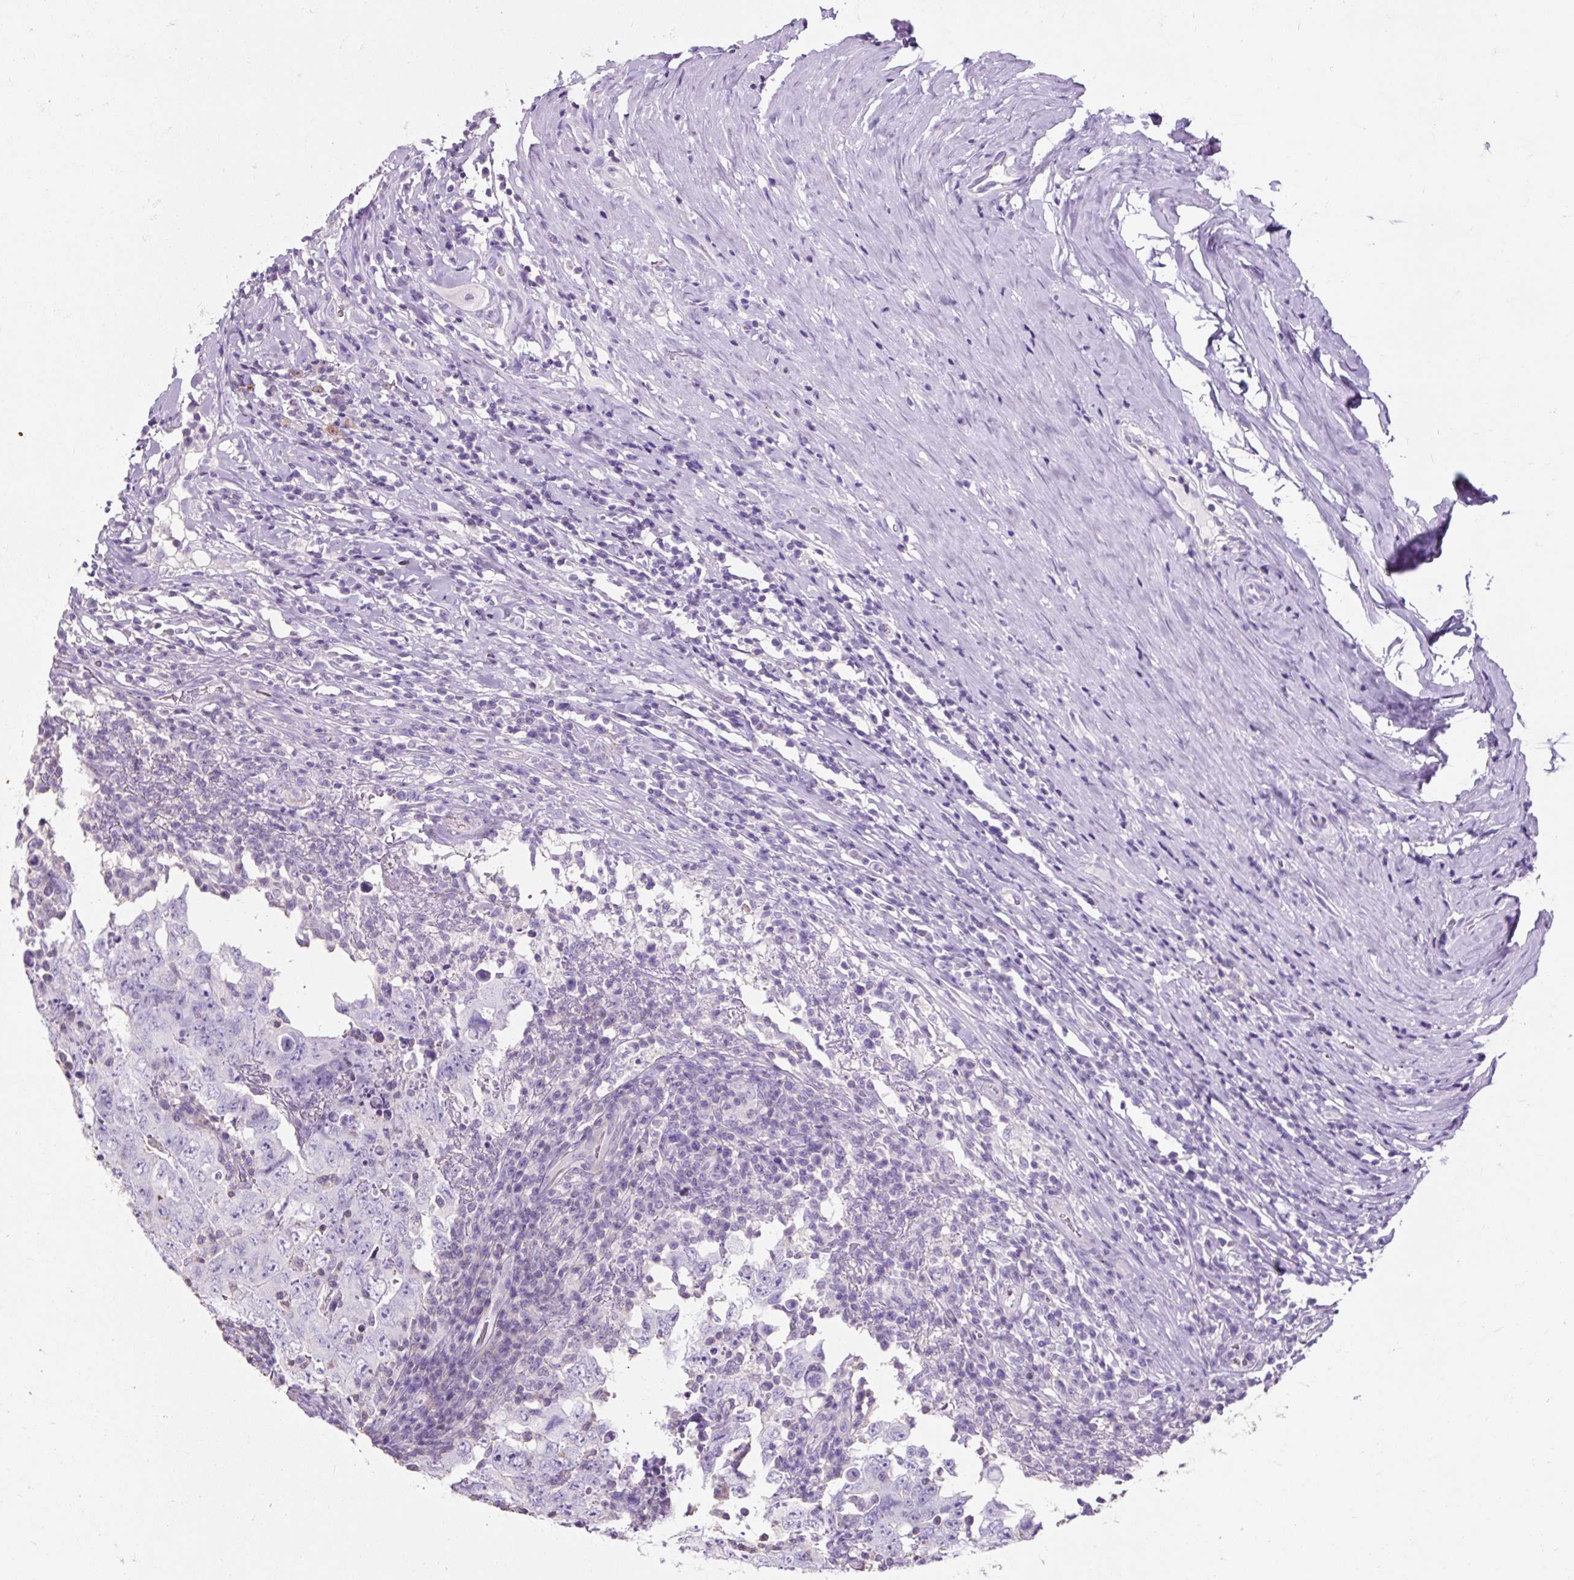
{"staining": {"intensity": "negative", "quantity": "none", "location": "none"}, "tissue": "testis cancer", "cell_type": "Tumor cells", "image_type": "cancer", "snomed": [{"axis": "morphology", "description": "Carcinoma, Embryonal, NOS"}, {"axis": "topography", "description": "Testis"}], "caption": "Tumor cells are negative for protein expression in human testis cancer.", "gene": "OR10A7", "patient": {"sex": "male", "age": 26}}